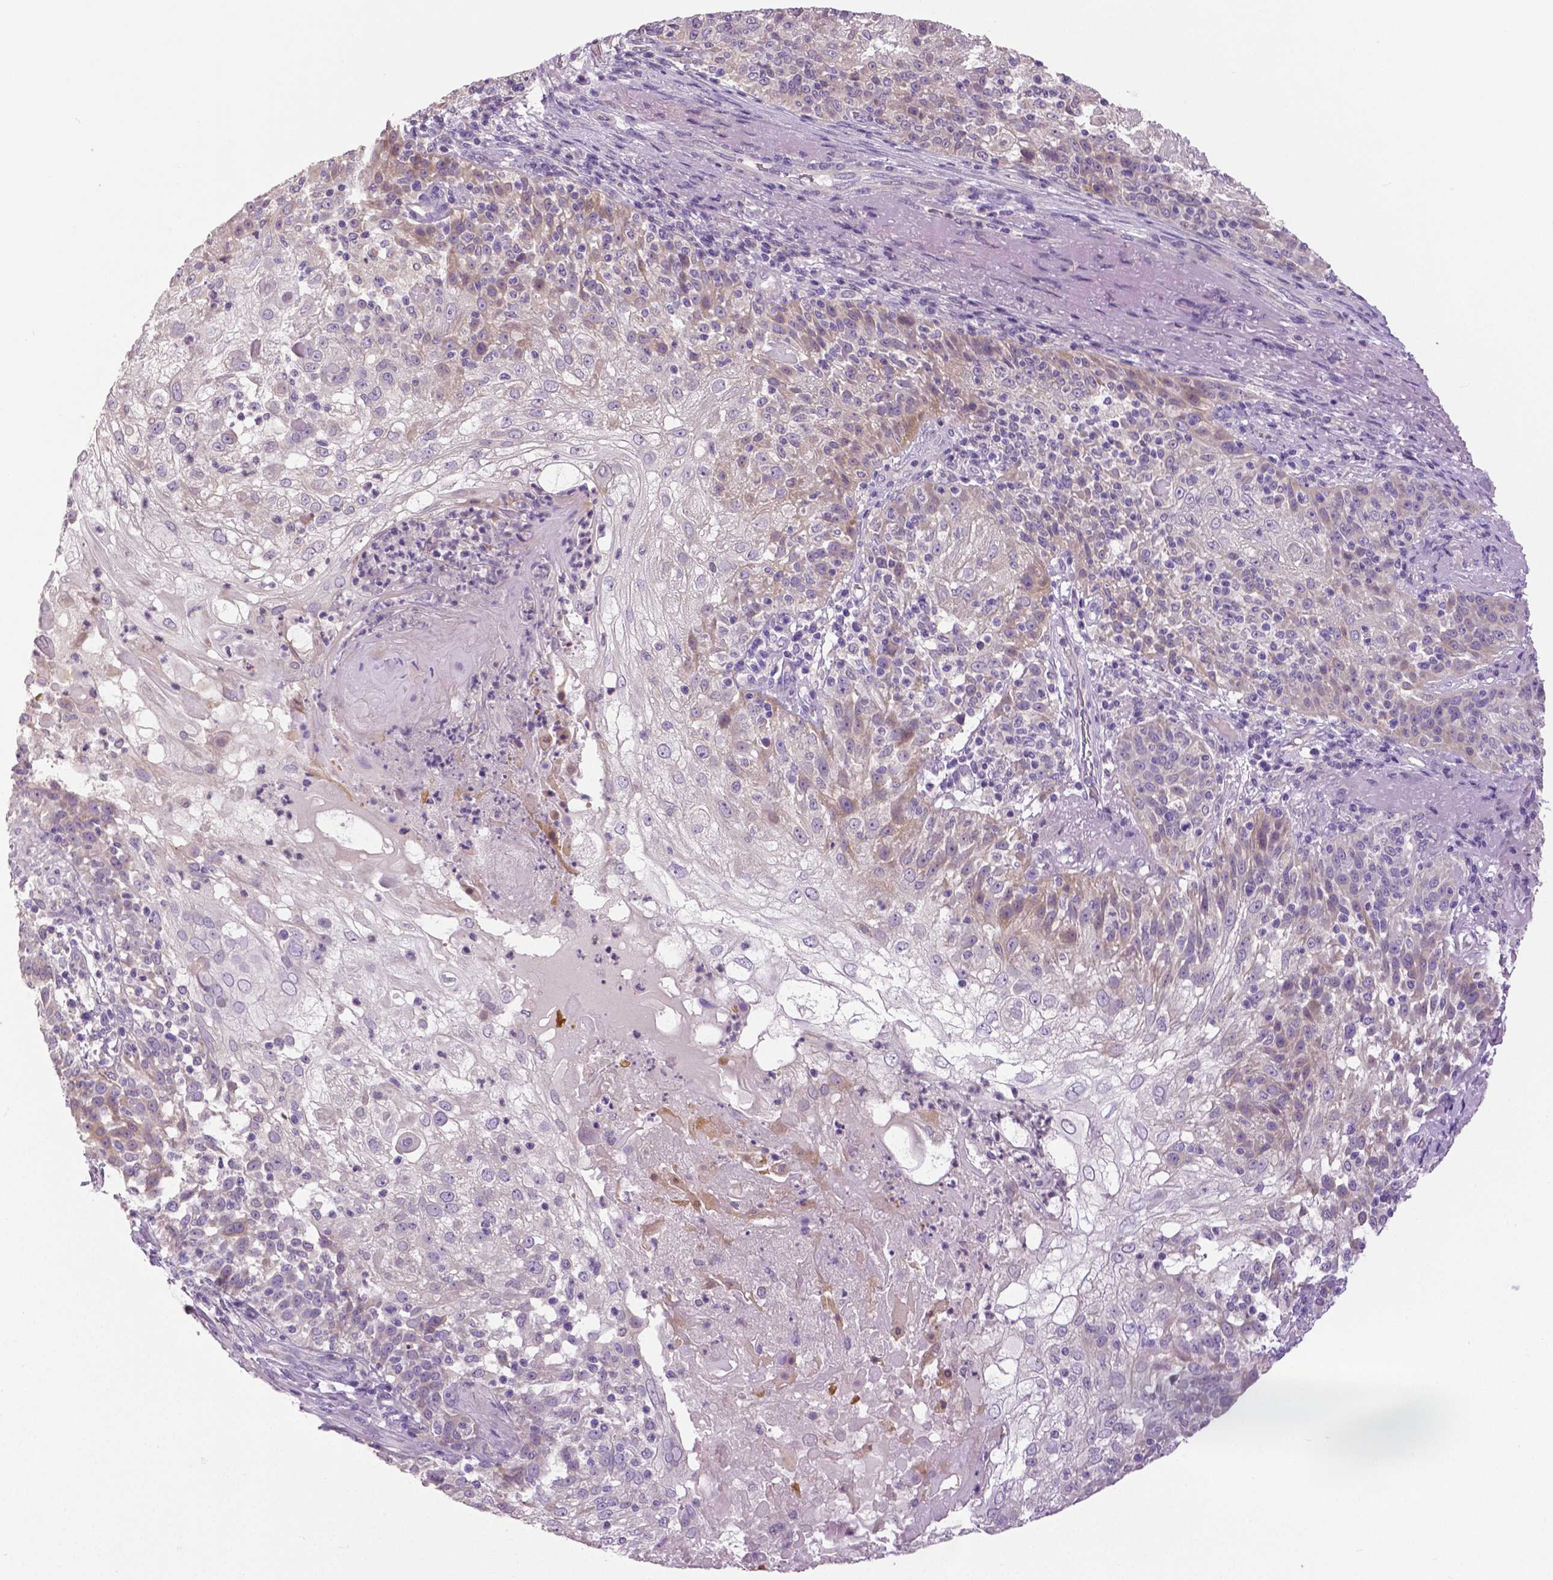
{"staining": {"intensity": "weak", "quantity": "<25%", "location": "cytoplasmic/membranous"}, "tissue": "skin cancer", "cell_type": "Tumor cells", "image_type": "cancer", "snomed": [{"axis": "morphology", "description": "Normal tissue, NOS"}, {"axis": "morphology", "description": "Squamous cell carcinoma, NOS"}, {"axis": "topography", "description": "Skin"}], "caption": "High power microscopy image of an immunohistochemistry histopathology image of squamous cell carcinoma (skin), revealing no significant expression in tumor cells. (Stains: DAB IHC with hematoxylin counter stain, Microscopy: brightfield microscopy at high magnification).", "gene": "DNAH12", "patient": {"sex": "female", "age": 83}}